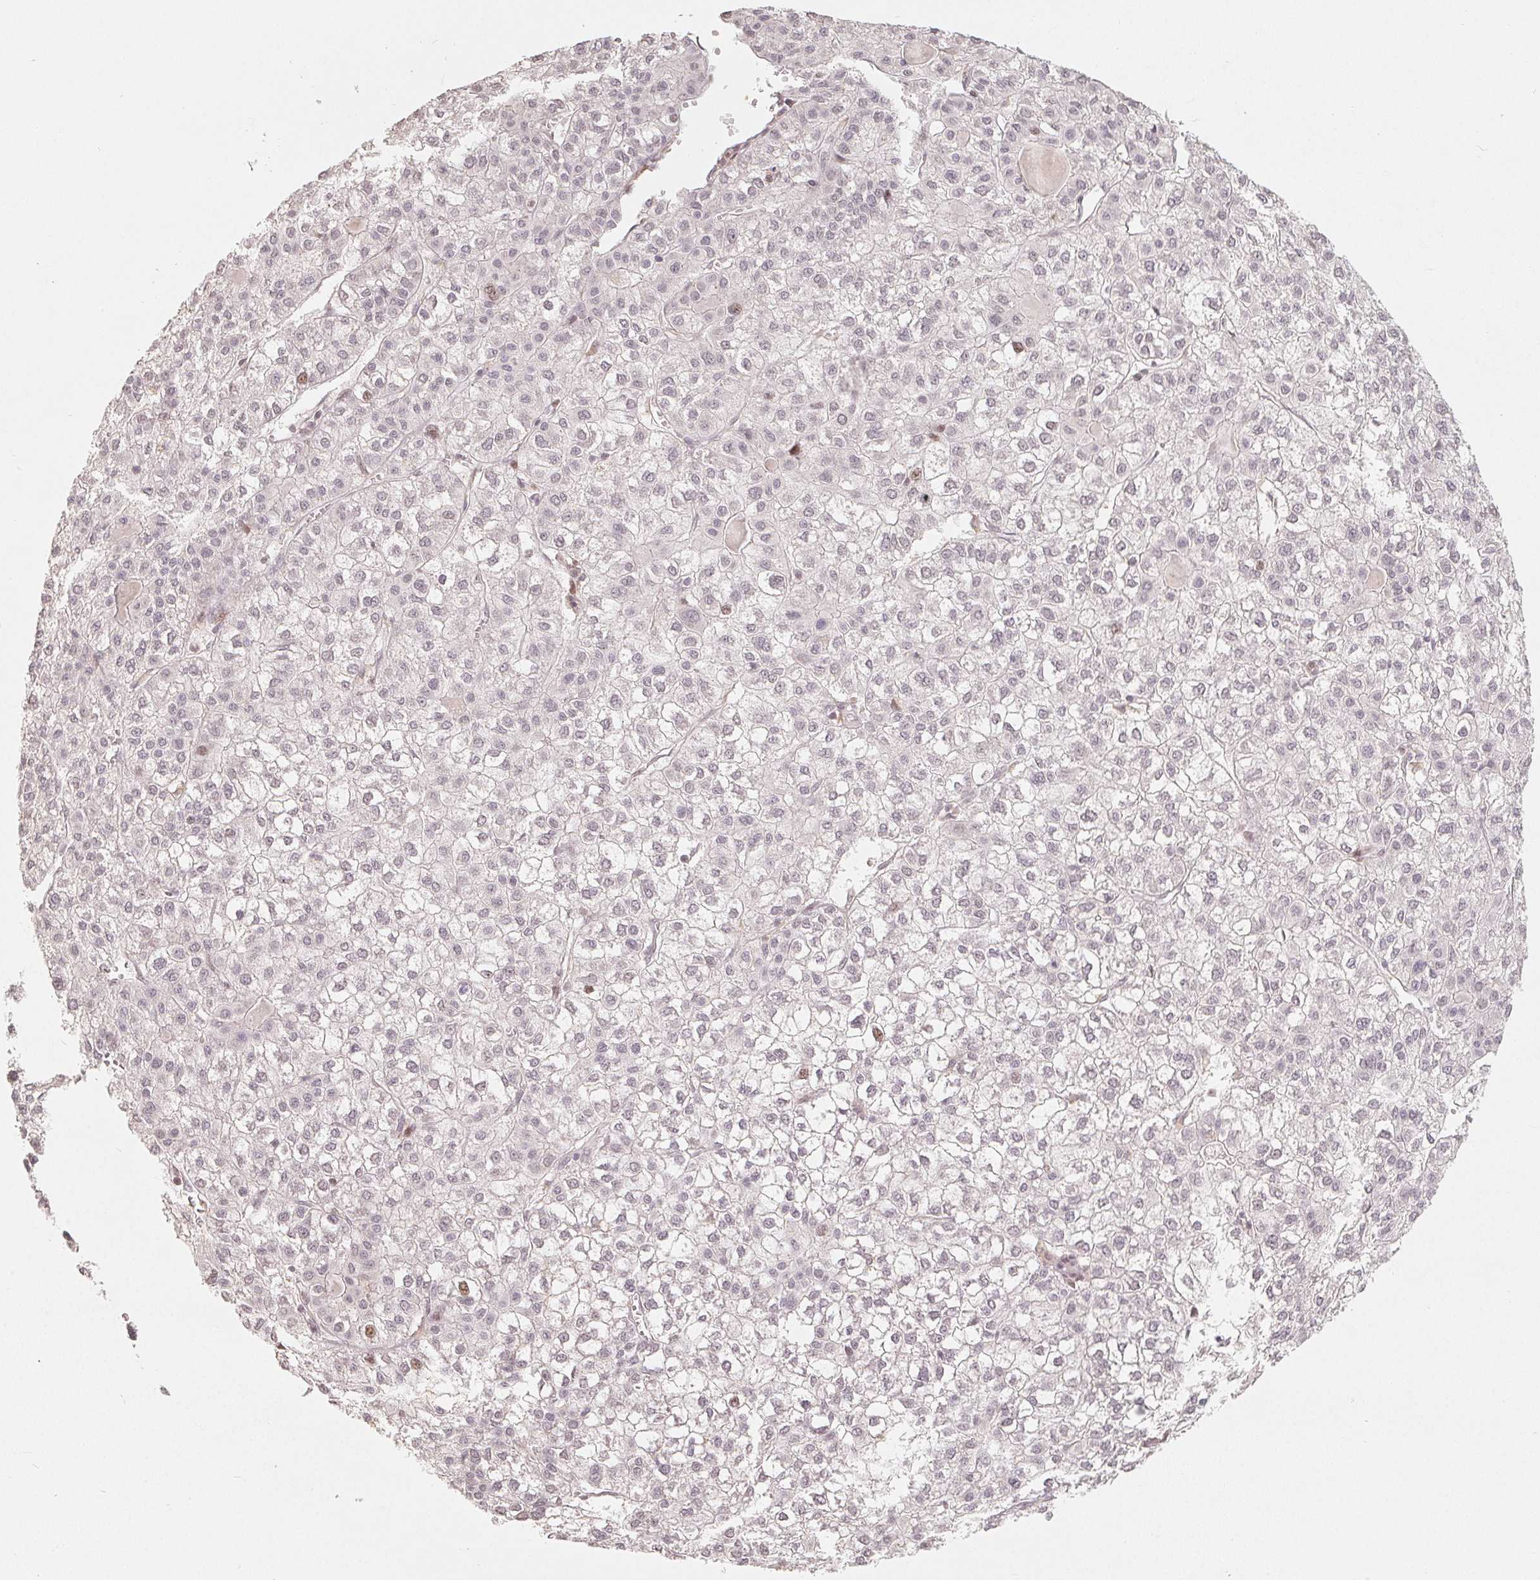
{"staining": {"intensity": "negative", "quantity": "none", "location": "none"}, "tissue": "liver cancer", "cell_type": "Tumor cells", "image_type": "cancer", "snomed": [{"axis": "morphology", "description": "Carcinoma, Hepatocellular, NOS"}, {"axis": "topography", "description": "Liver"}], "caption": "Tumor cells show no significant expression in hepatocellular carcinoma (liver).", "gene": "CCDC138", "patient": {"sex": "female", "age": 43}}